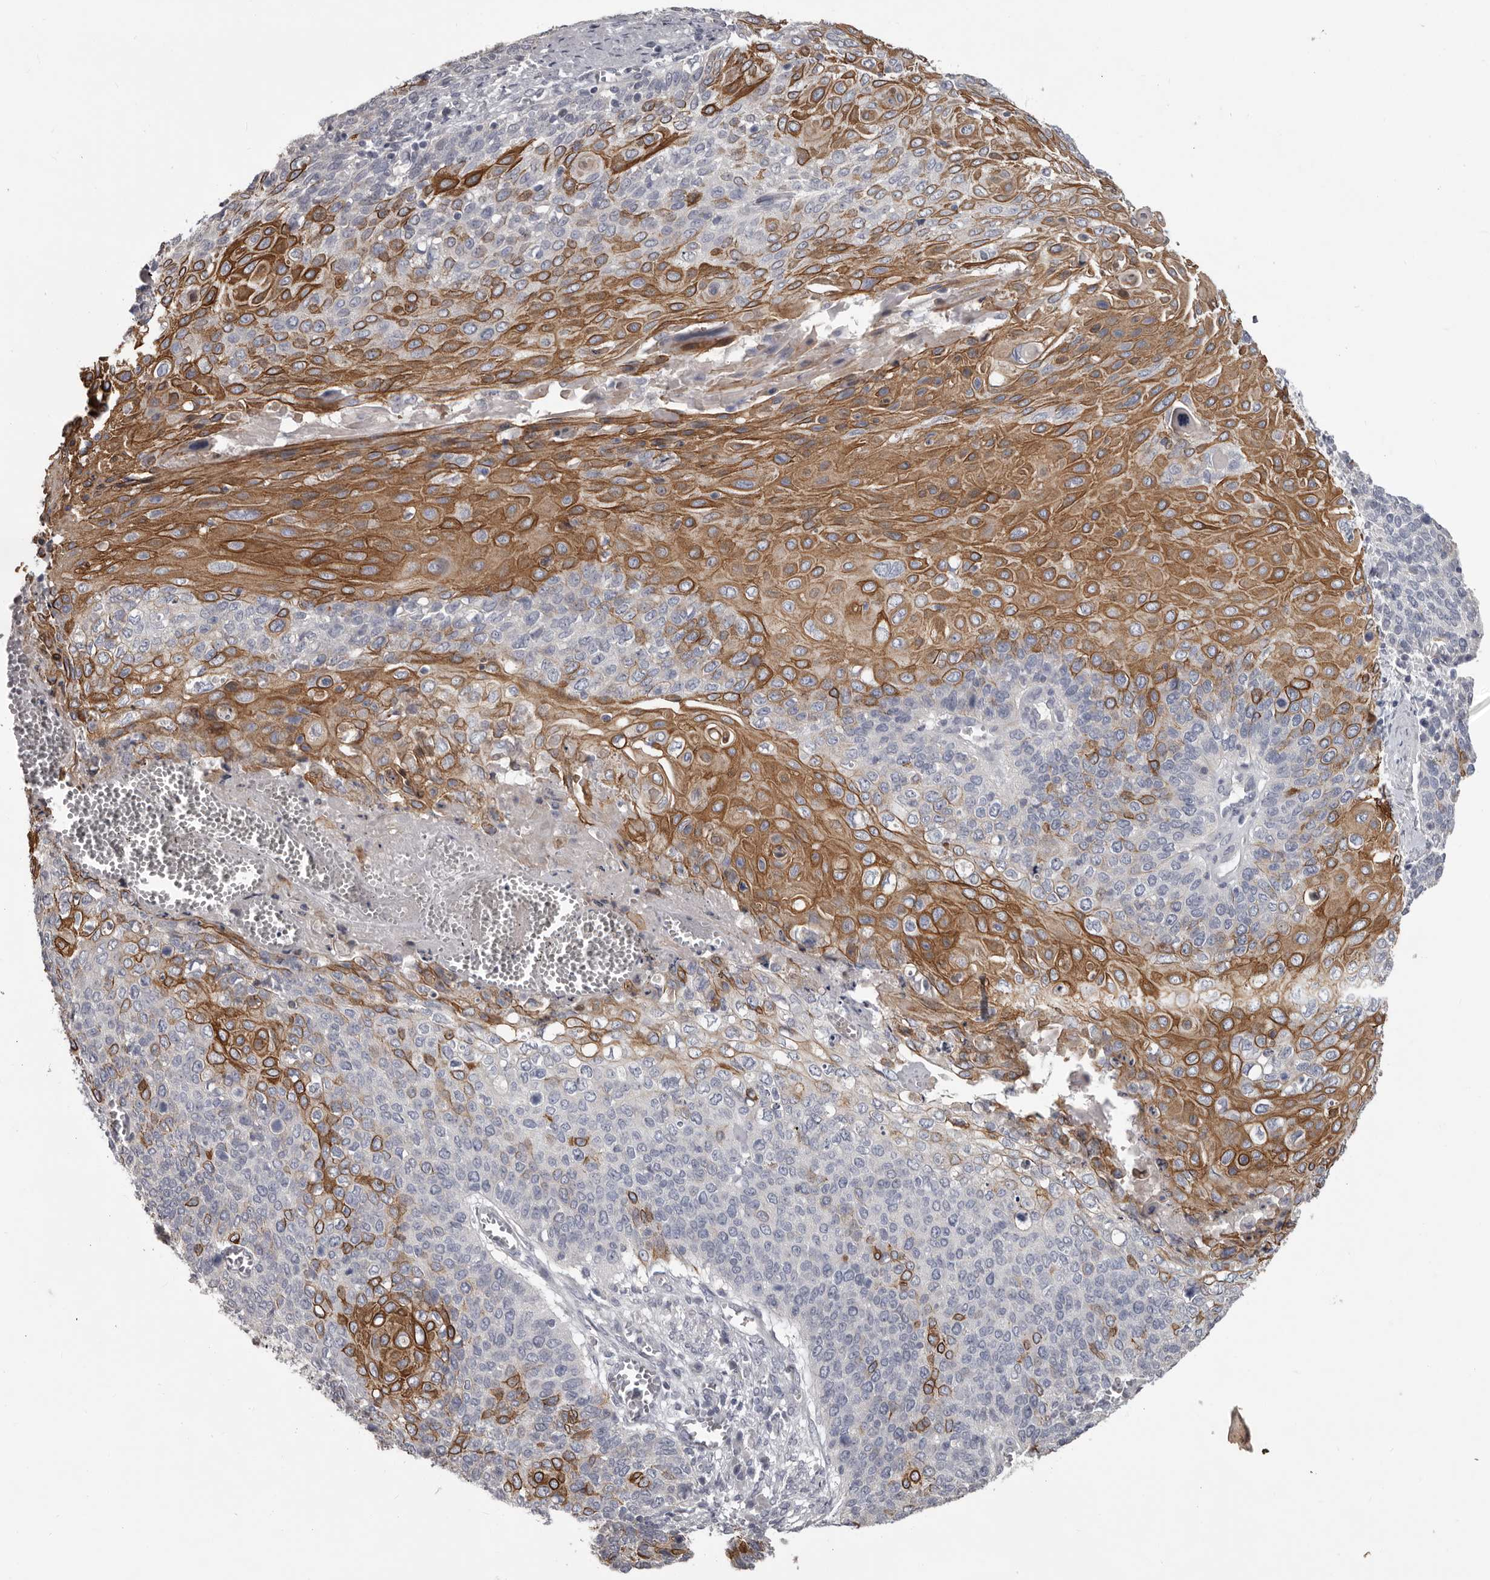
{"staining": {"intensity": "moderate", "quantity": "25%-75%", "location": "cytoplasmic/membranous"}, "tissue": "cervical cancer", "cell_type": "Tumor cells", "image_type": "cancer", "snomed": [{"axis": "morphology", "description": "Squamous cell carcinoma, NOS"}, {"axis": "topography", "description": "Cervix"}], "caption": "Cervical squamous cell carcinoma stained for a protein displays moderate cytoplasmic/membranous positivity in tumor cells. (DAB = brown stain, brightfield microscopy at high magnification).", "gene": "LPAR6", "patient": {"sex": "female", "age": 39}}